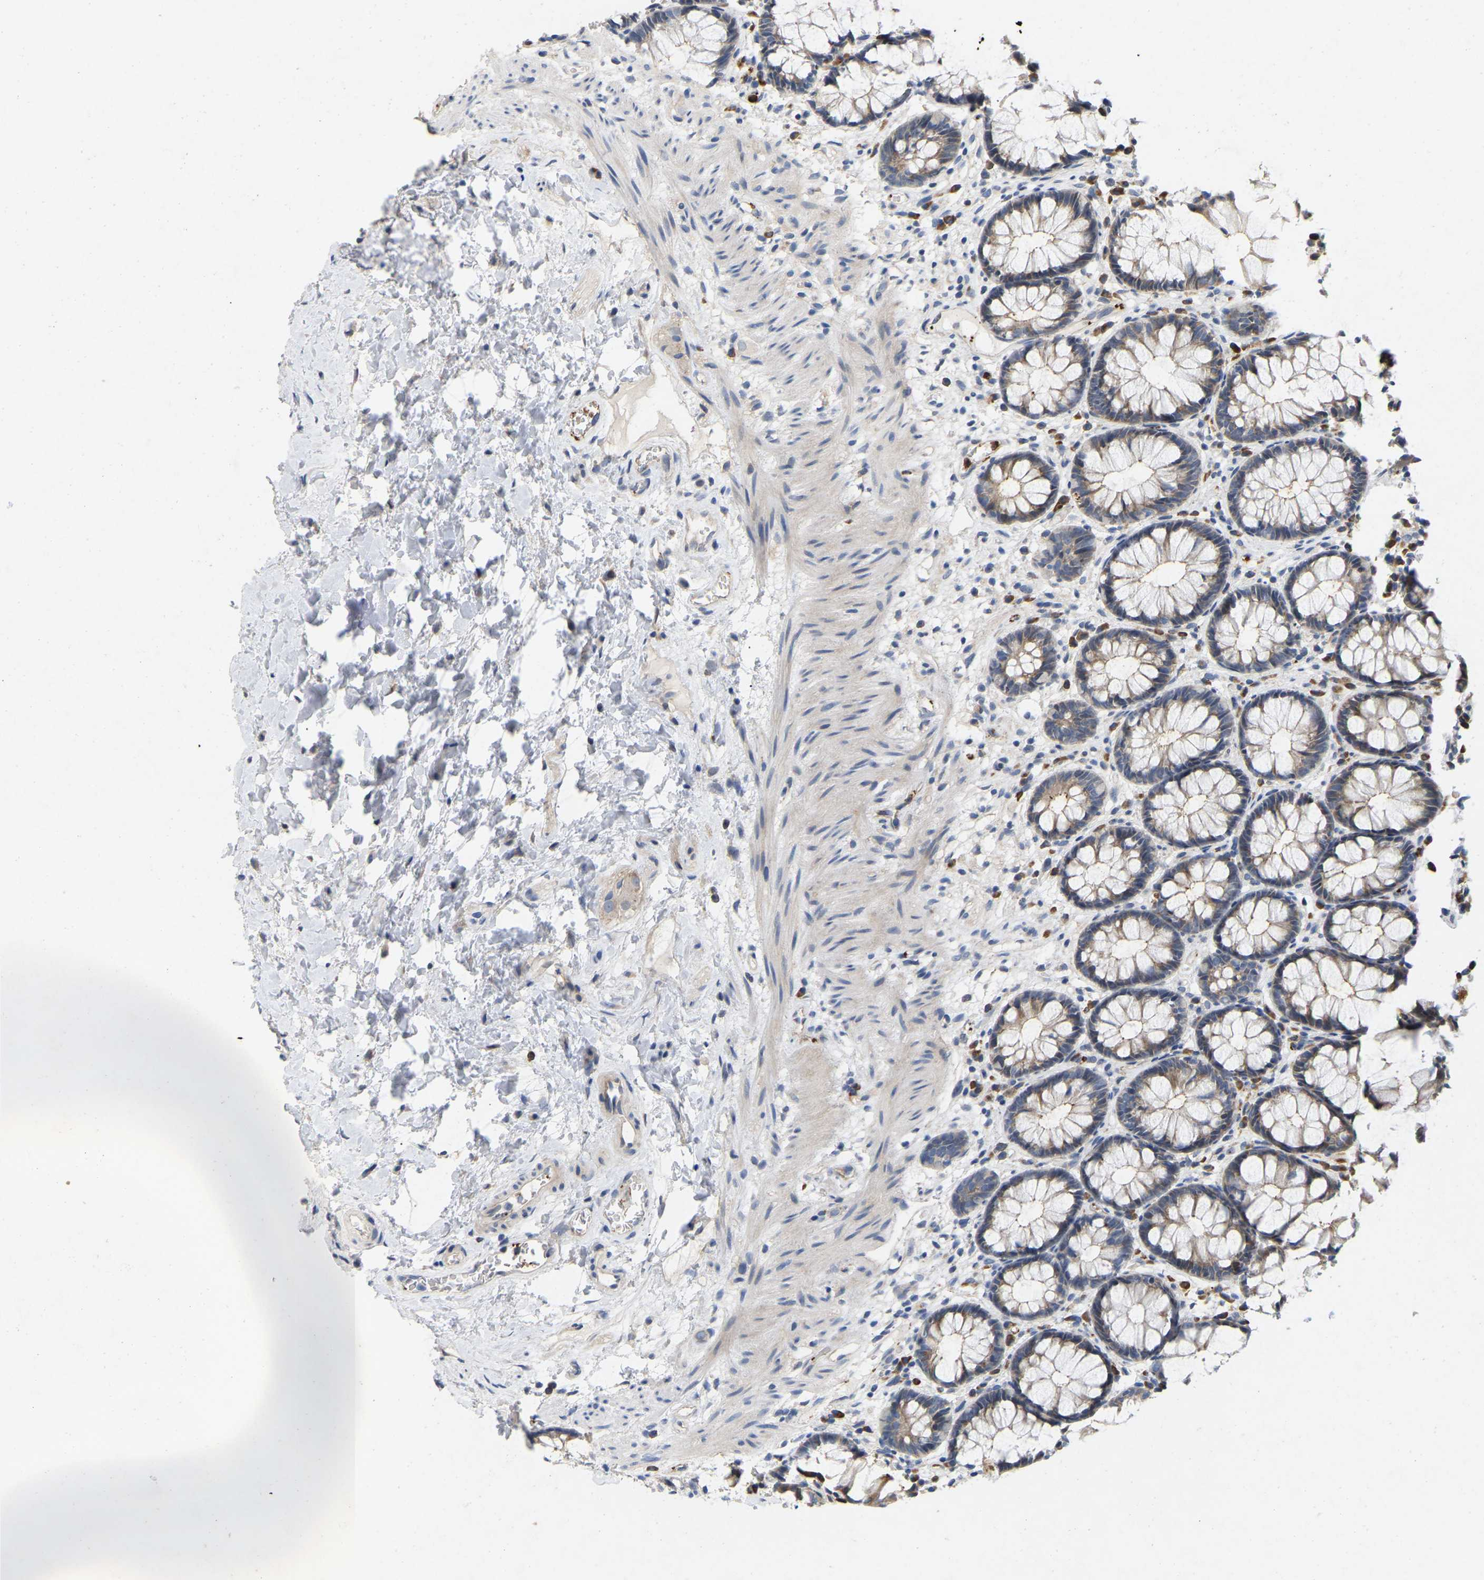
{"staining": {"intensity": "strong", "quantity": "25%-75%", "location": "cytoplasmic/membranous"}, "tissue": "rectum", "cell_type": "Glandular cells", "image_type": "normal", "snomed": [{"axis": "morphology", "description": "Normal tissue, NOS"}, {"axis": "topography", "description": "Rectum"}], "caption": "An image showing strong cytoplasmic/membranous staining in about 25%-75% of glandular cells in benign rectum, as visualized by brown immunohistochemical staining.", "gene": "RHEB", "patient": {"sex": "male", "age": 64}}